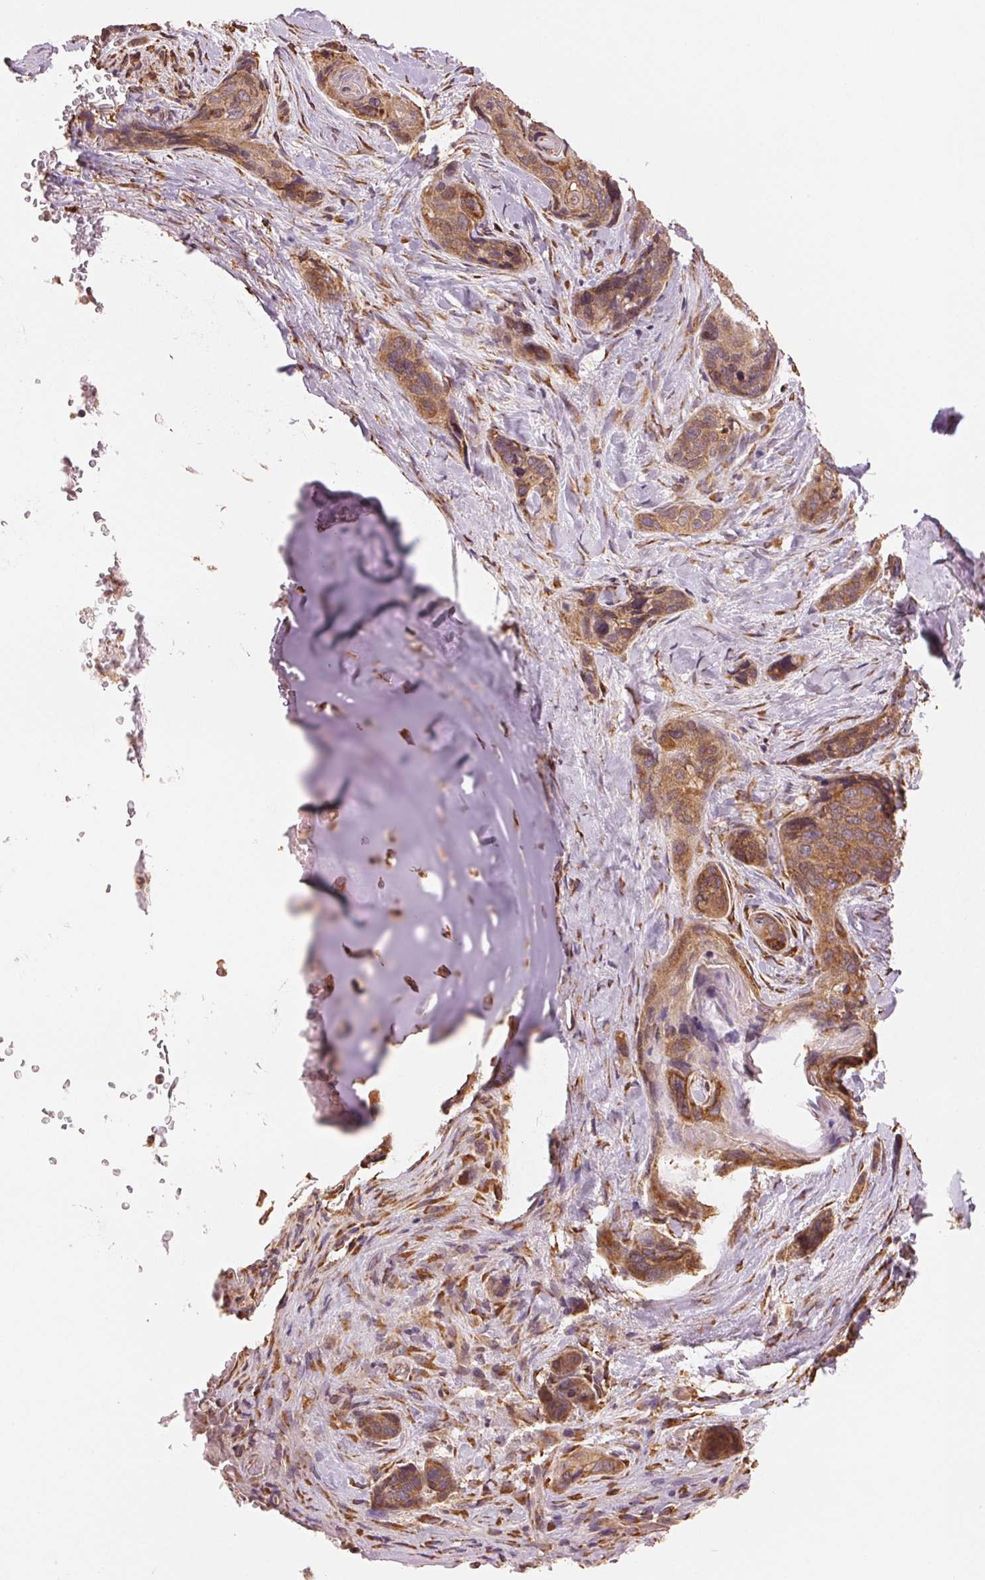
{"staining": {"intensity": "moderate", "quantity": ">75%", "location": "cytoplasmic/membranous"}, "tissue": "lung cancer", "cell_type": "Tumor cells", "image_type": "cancer", "snomed": [{"axis": "morphology", "description": "Squamous cell carcinoma, NOS"}, {"axis": "morphology", "description": "Squamous cell carcinoma, metastatic, NOS"}, {"axis": "topography", "description": "Lymph node"}, {"axis": "topography", "description": "Lung"}], "caption": "This photomicrograph exhibits immunohistochemistry staining of lung cancer (metastatic squamous cell carcinoma), with medium moderate cytoplasmic/membranous positivity in about >75% of tumor cells.", "gene": "SLC20A1", "patient": {"sex": "male", "age": 41}}